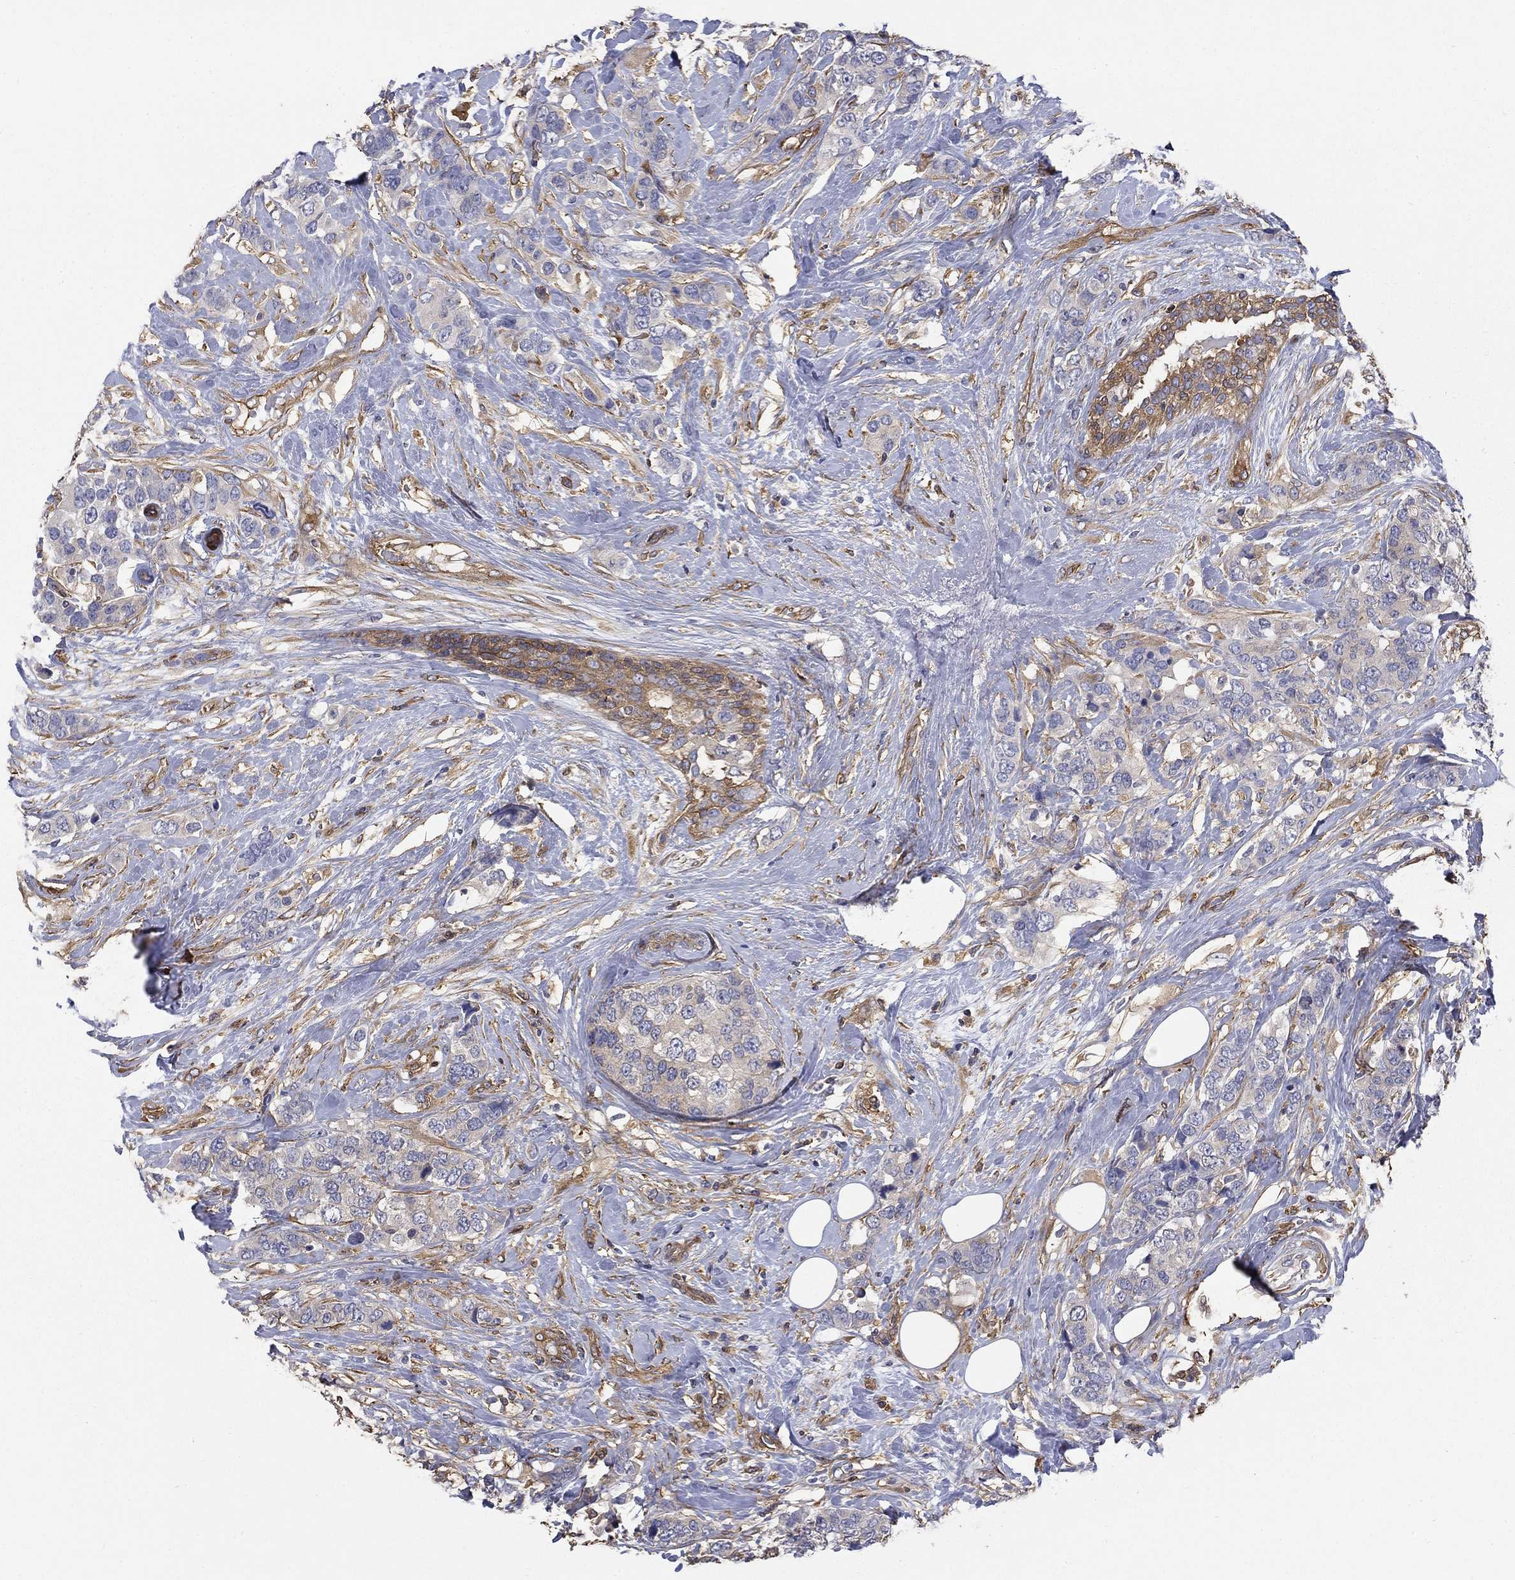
{"staining": {"intensity": "moderate", "quantity": "<25%", "location": "cytoplasmic/membranous"}, "tissue": "breast cancer", "cell_type": "Tumor cells", "image_type": "cancer", "snomed": [{"axis": "morphology", "description": "Lobular carcinoma"}, {"axis": "topography", "description": "Breast"}], "caption": "Protein staining reveals moderate cytoplasmic/membranous staining in approximately <25% of tumor cells in breast cancer. (IHC, brightfield microscopy, high magnification).", "gene": "DPYSL2", "patient": {"sex": "female", "age": 59}}